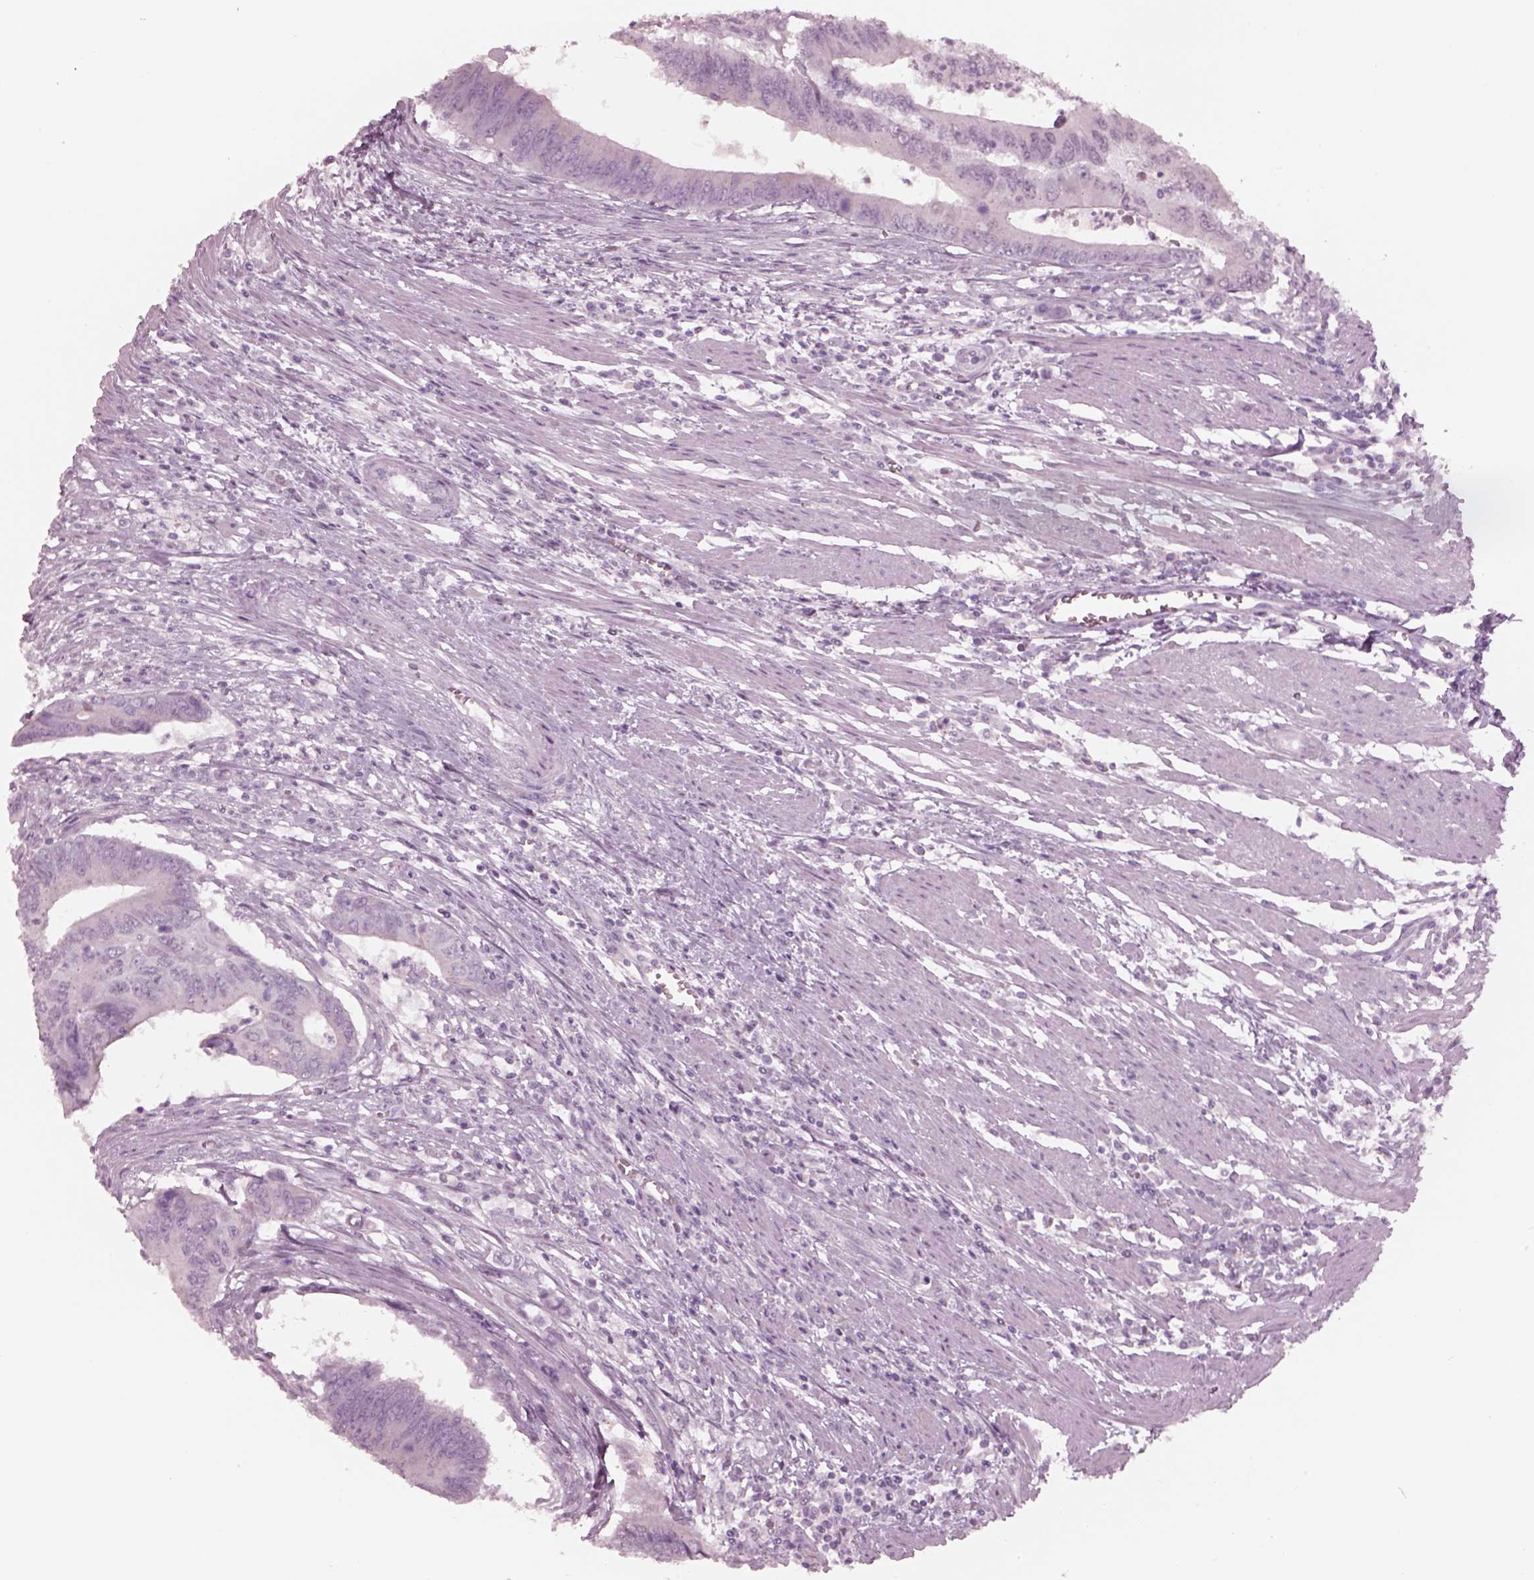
{"staining": {"intensity": "negative", "quantity": "none", "location": "none"}, "tissue": "colorectal cancer", "cell_type": "Tumor cells", "image_type": "cancer", "snomed": [{"axis": "morphology", "description": "Adenocarcinoma, NOS"}, {"axis": "topography", "description": "Colon"}], "caption": "Tumor cells are negative for protein expression in human colorectal adenocarcinoma.", "gene": "KRTAP24-1", "patient": {"sex": "male", "age": 53}}